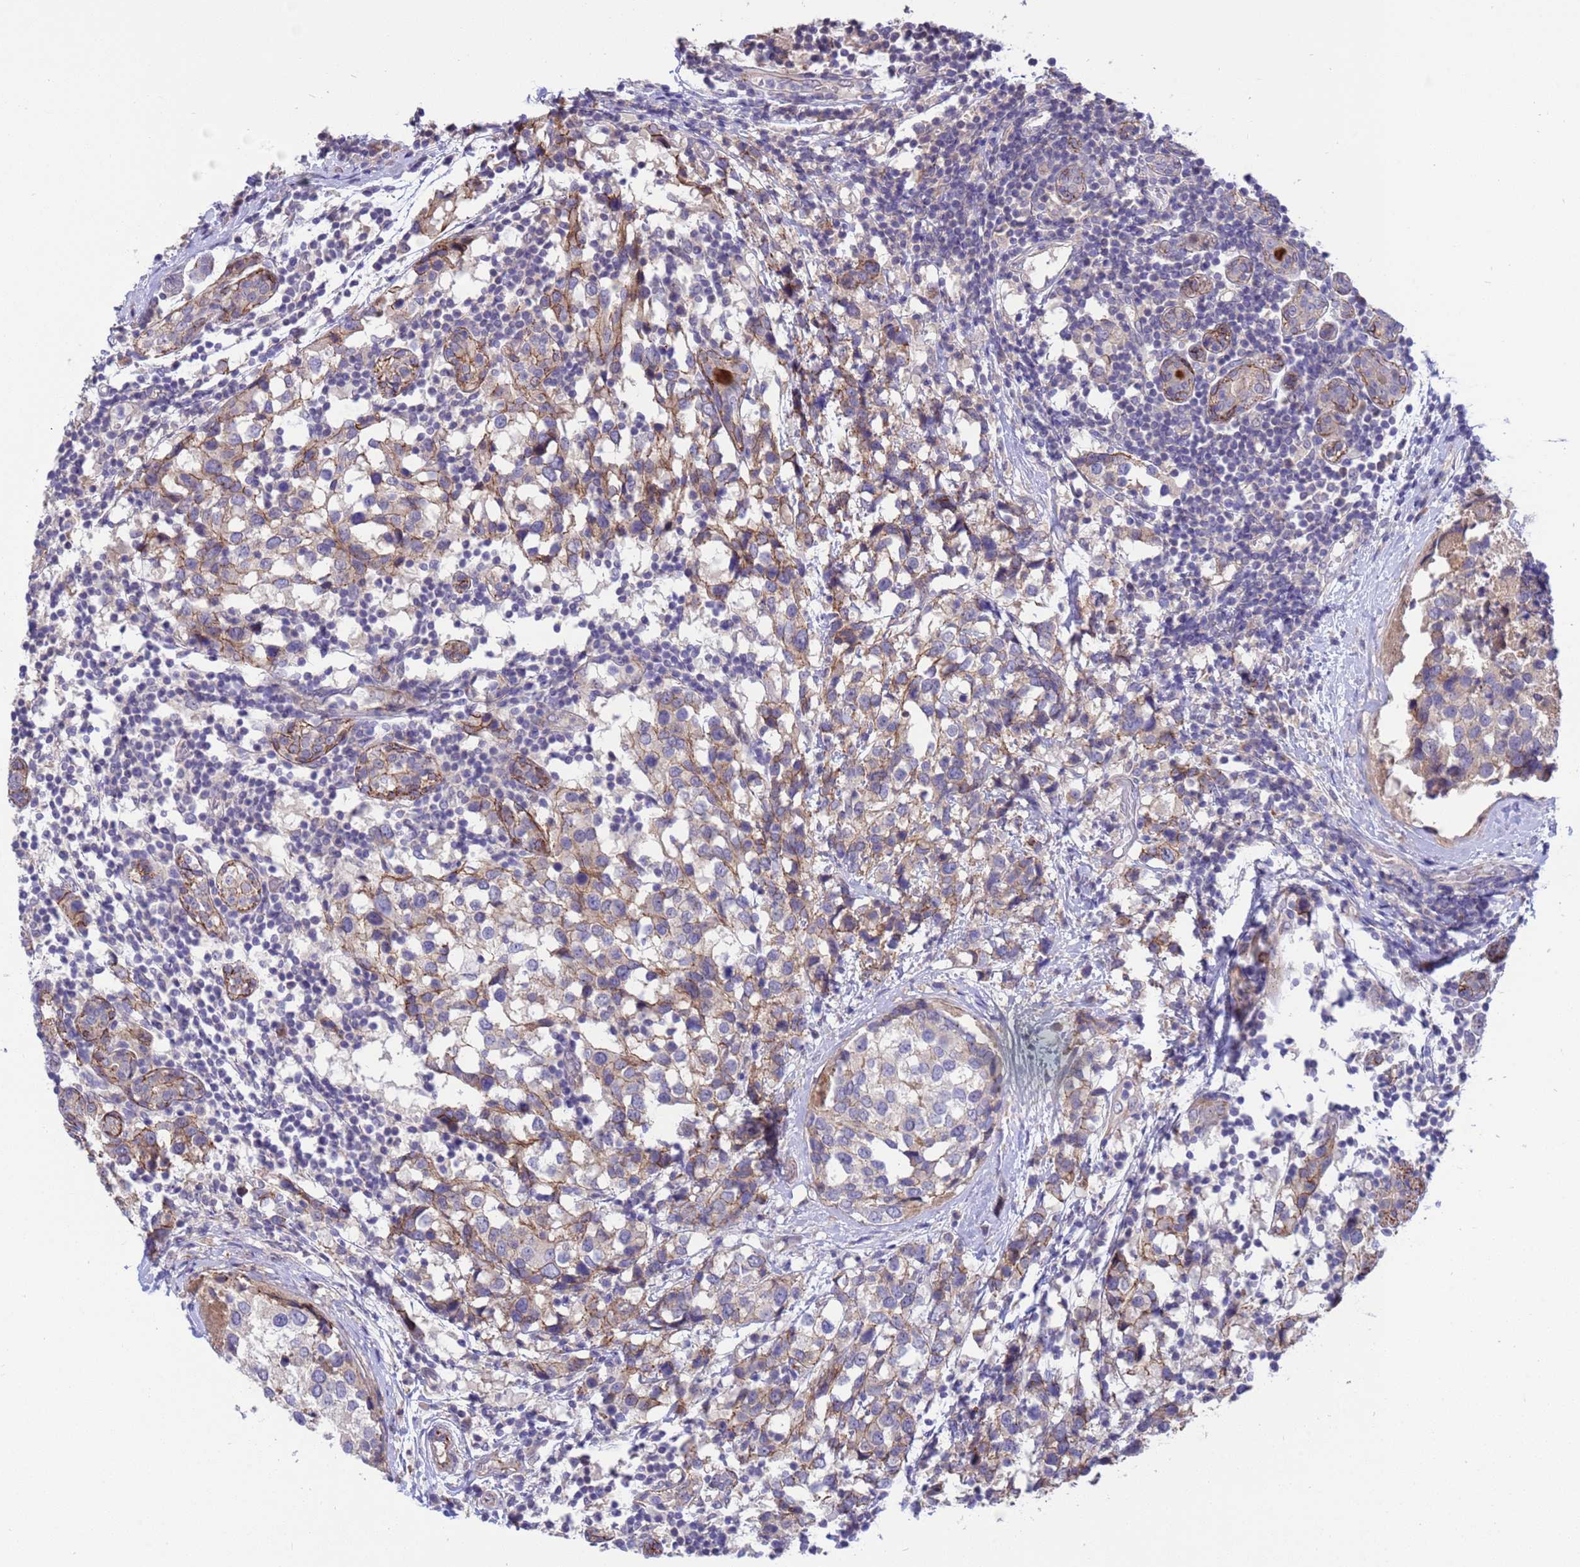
{"staining": {"intensity": "weak", "quantity": "<25%", "location": "cytoplasmic/membranous"}, "tissue": "breast cancer", "cell_type": "Tumor cells", "image_type": "cancer", "snomed": [{"axis": "morphology", "description": "Lobular carcinoma"}, {"axis": "topography", "description": "Breast"}], "caption": "High magnification brightfield microscopy of lobular carcinoma (breast) stained with DAB (3,3'-diaminobenzidine) (brown) and counterstained with hematoxylin (blue): tumor cells show no significant staining.", "gene": "GJA10", "patient": {"sex": "female", "age": 59}}